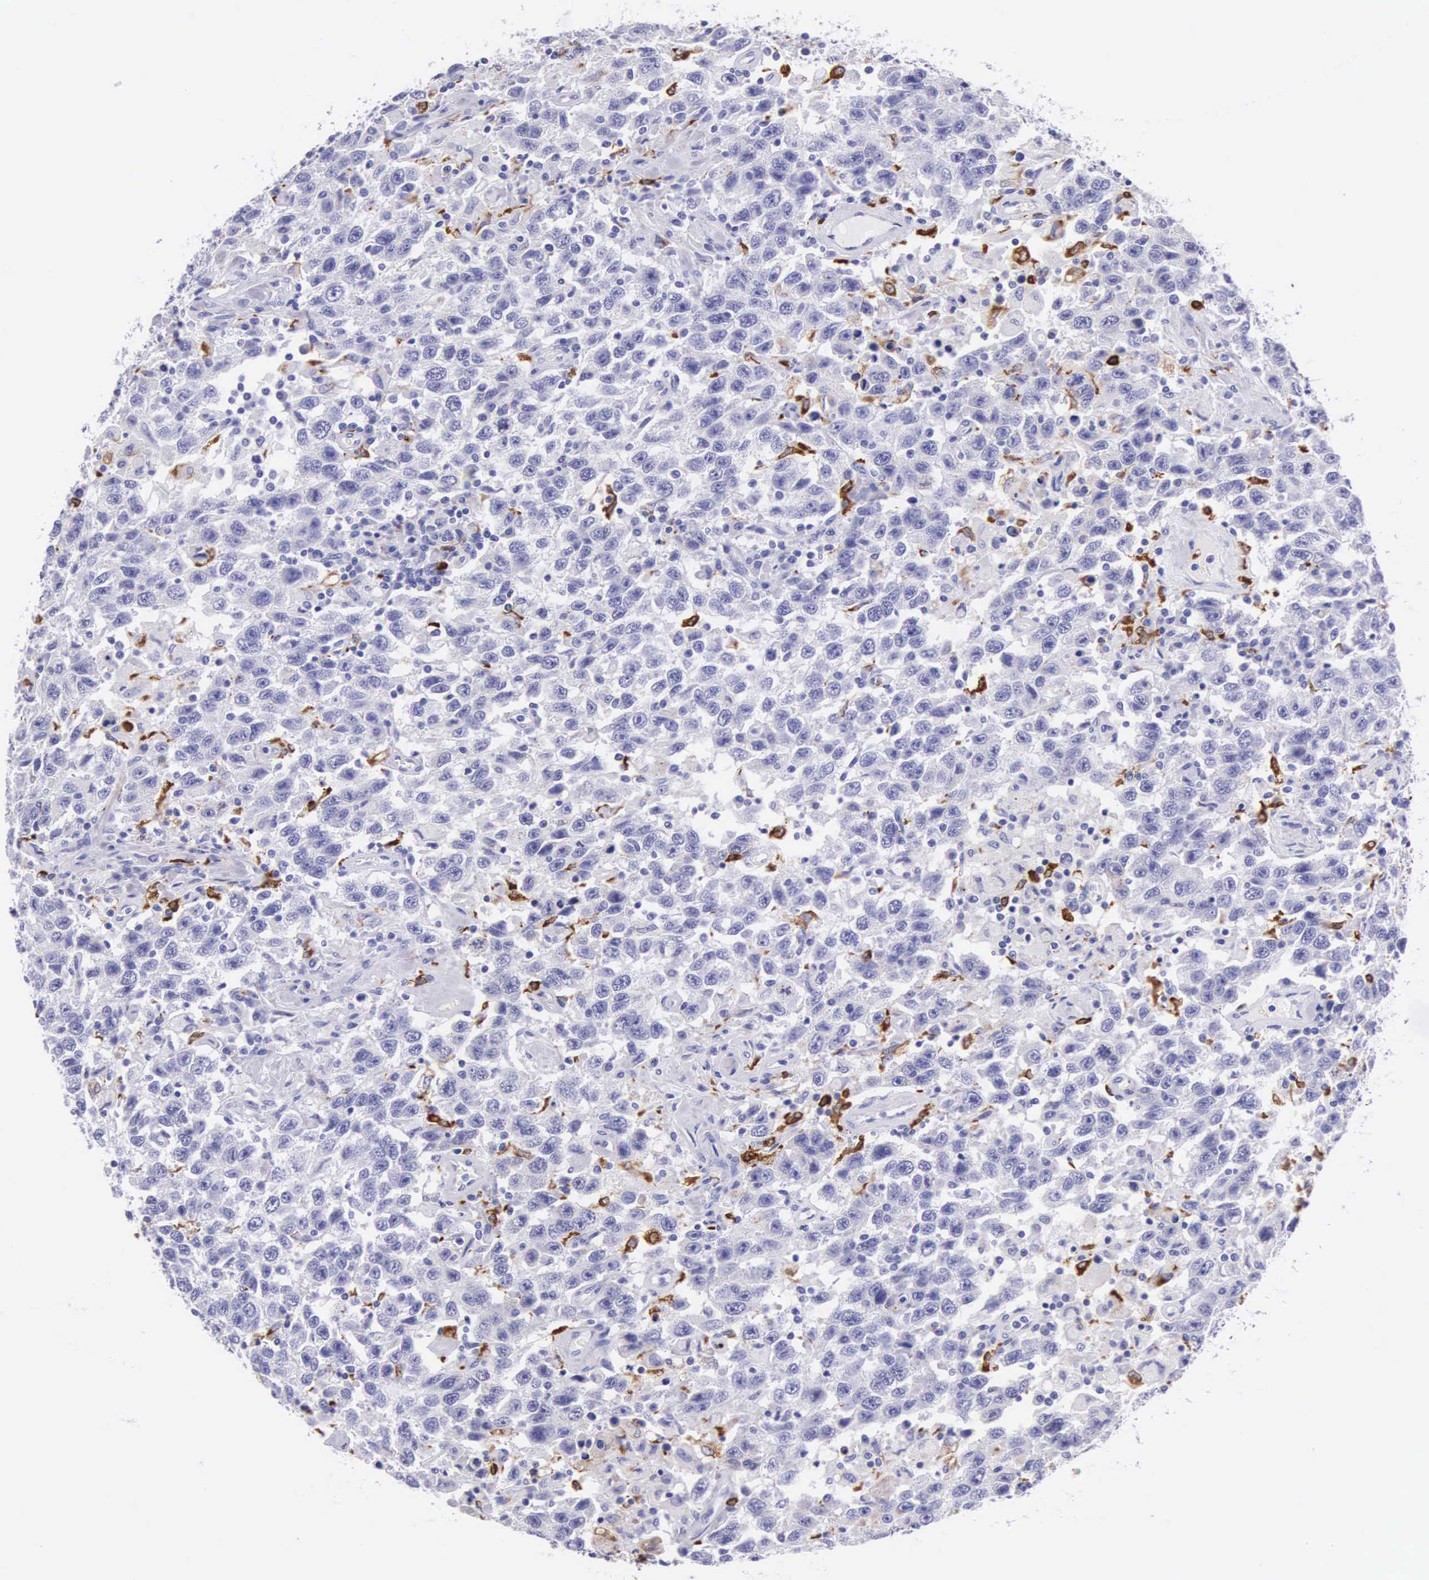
{"staining": {"intensity": "negative", "quantity": "none", "location": "none"}, "tissue": "testis cancer", "cell_type": "Tumor cells", "image_type": "cancer", "snomed": [{"axis": "morphology", "description": "Seminoma, NOS"}, {"axis": "topography", "description": "Testis"}], "caption": "Immunohistochemistry (IHC) of human testis seminoma exhibits no staining in tumor cells.", "gene": "FCN1", "patient": {"sex": "male", "age": 41}}